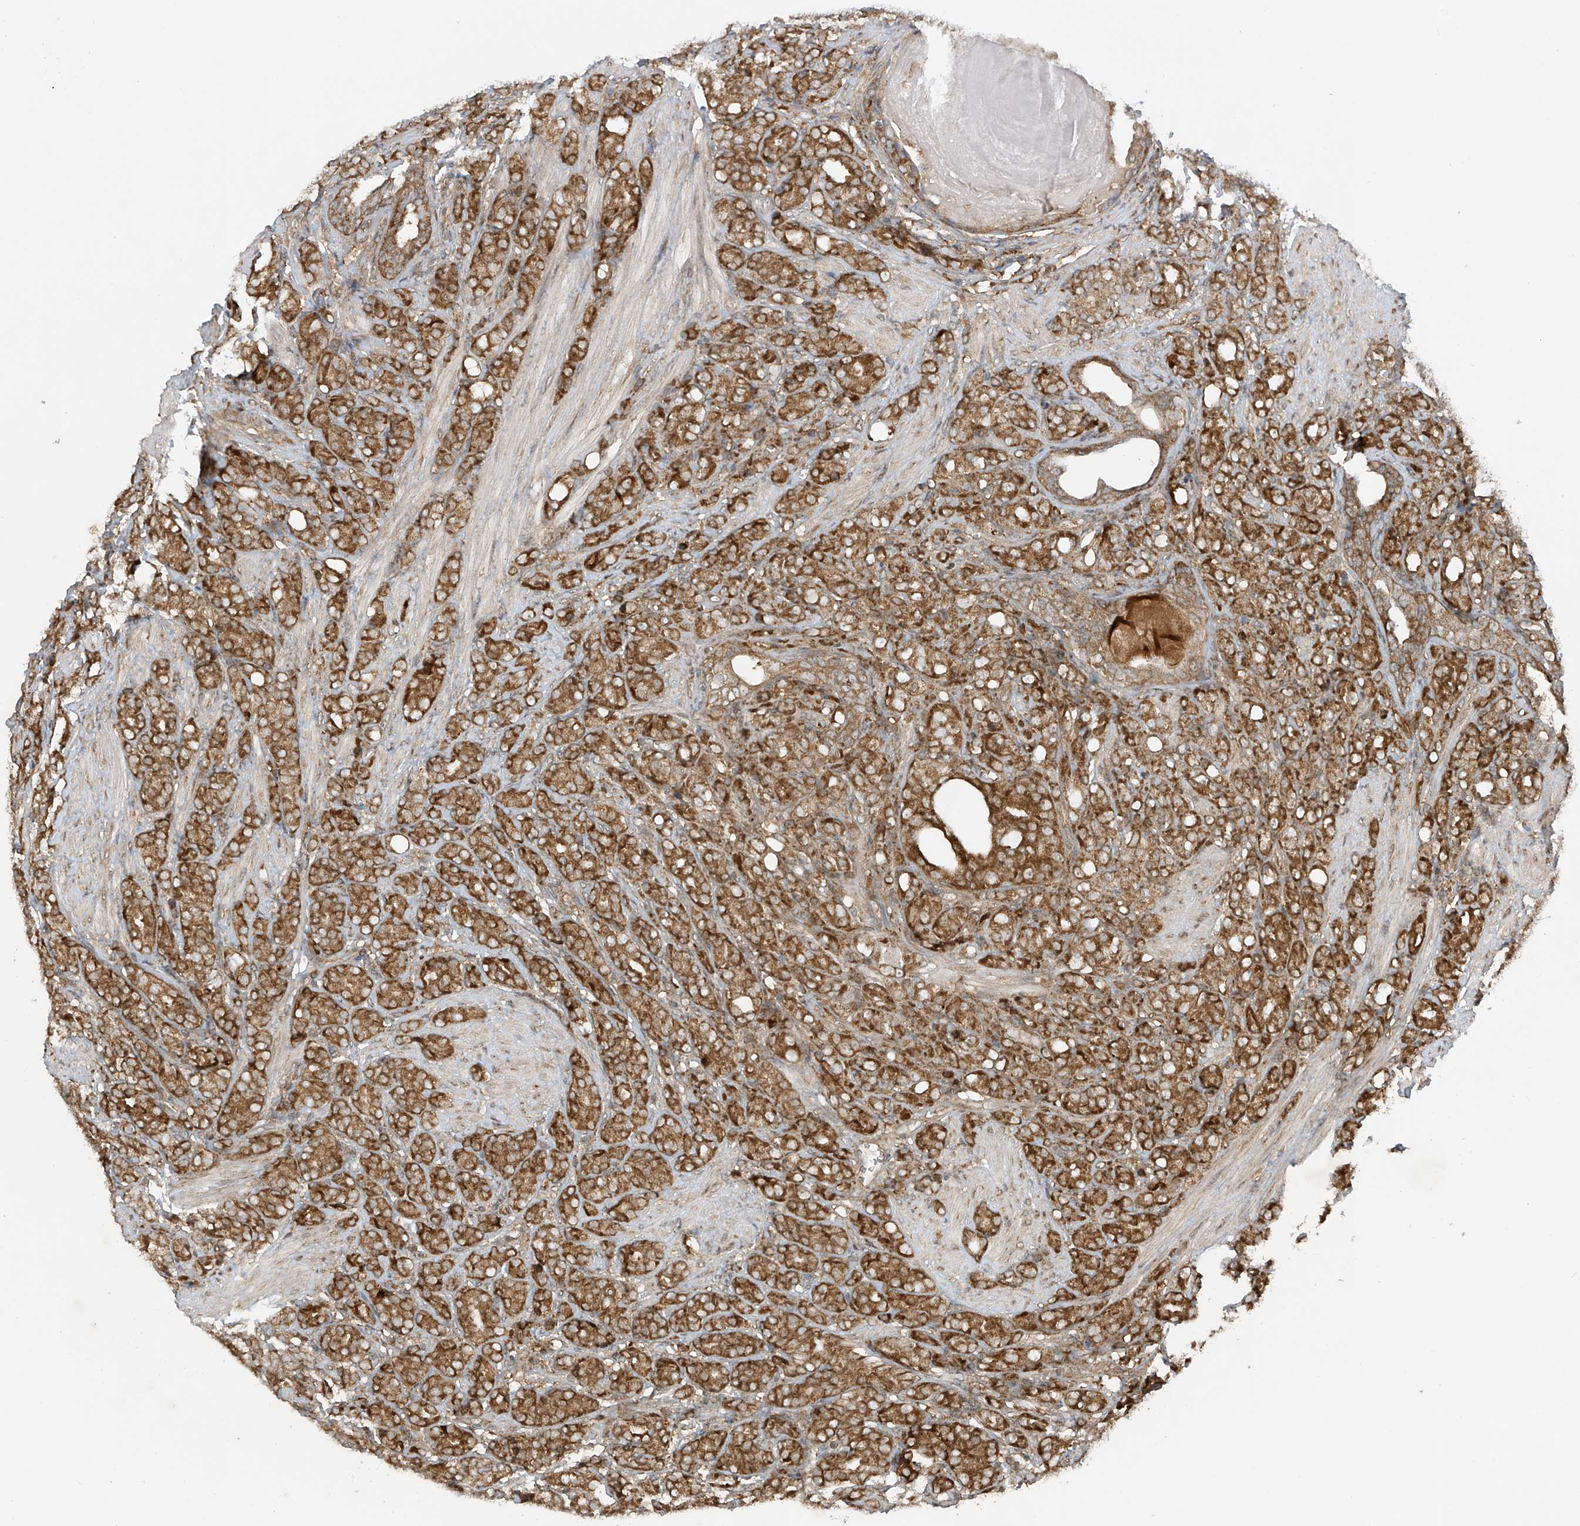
{"staining": {"intensity": "moderate", "quantity": ">75%", "location": "cytoplasmic/membranous"}, "tissue": "prostate cancer", "cell_type": "Tumor cells", "image_type": "cancer", "snomed": [{"axis": "morphology", "description": "Adenocarcinoma, High grade"}, {"axis": "topography", "description": "Prostate"}], "caption": "A brown stain shows moderate cytoplasmic/membranous positivity of a protein in human prostate cancer (high-grade adenocarcinoma) tumor cells. (IHC, brightfield microscopy, high magnification).", "gene": "REPS1", "patient": {"sex": "male", "age": 62}}